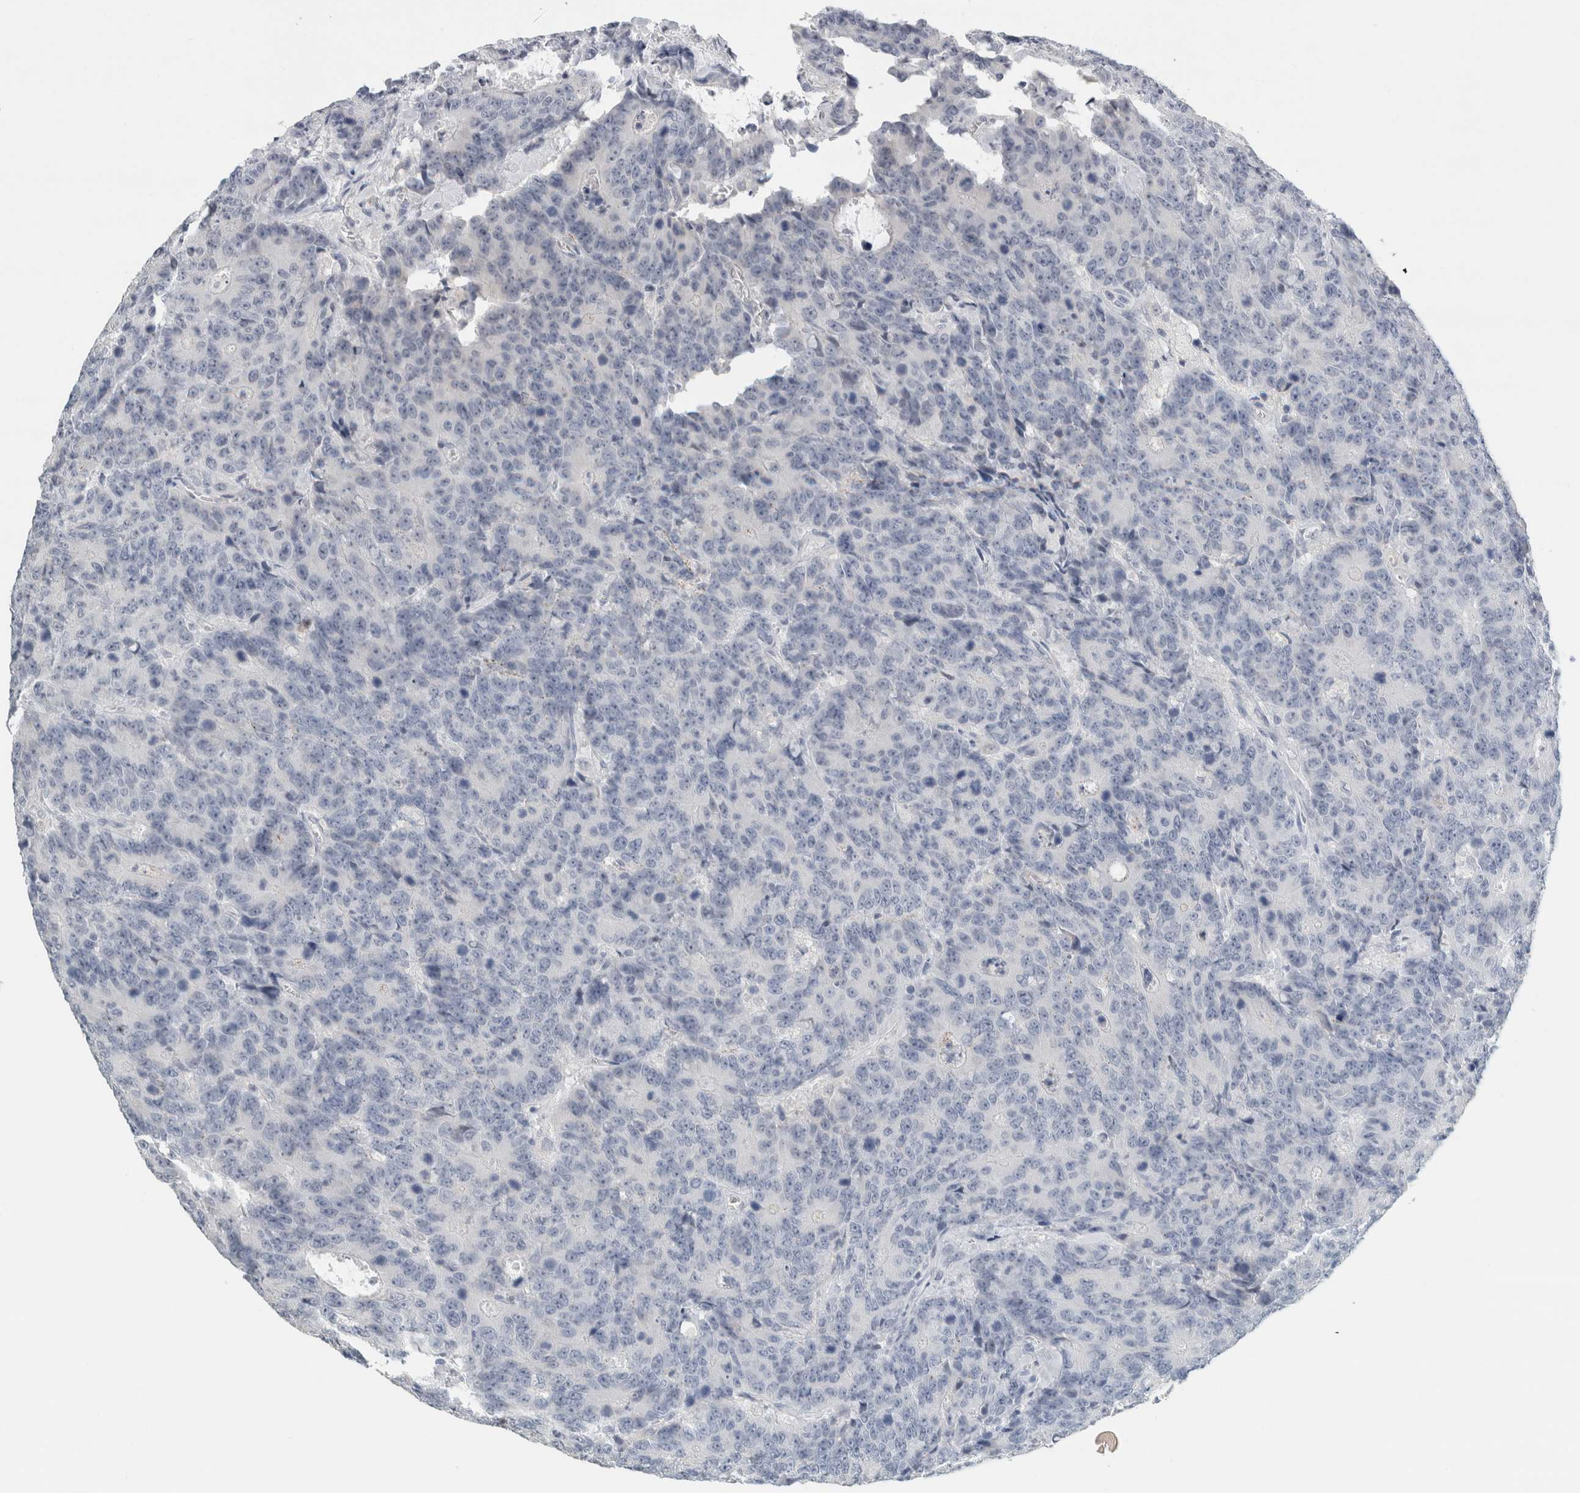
{"staining": {"intensity": "negative", "quantity": "none", "location": "none"}, "tissue": "colorectal cancer", "cell_type": "Tumor cells", "image_type": "cancer", "snomed": [{"axis": "morphology", "description": "Adenocarcinoma, NOS"}, {"axis": "topography", "description": "Colon"}], "caption": "Immunohistochemical staining of human adenocarcinoma (colorectal) demonstrates no significant staining in tumor cells. The staining was performed using DAB to visualize the protein expression in brown, while the nuclei were stained in blue with hematoxylin (Magnification: 20x).", "gene": "CRAT", "patient": {"sex": "female", "age": 86}}